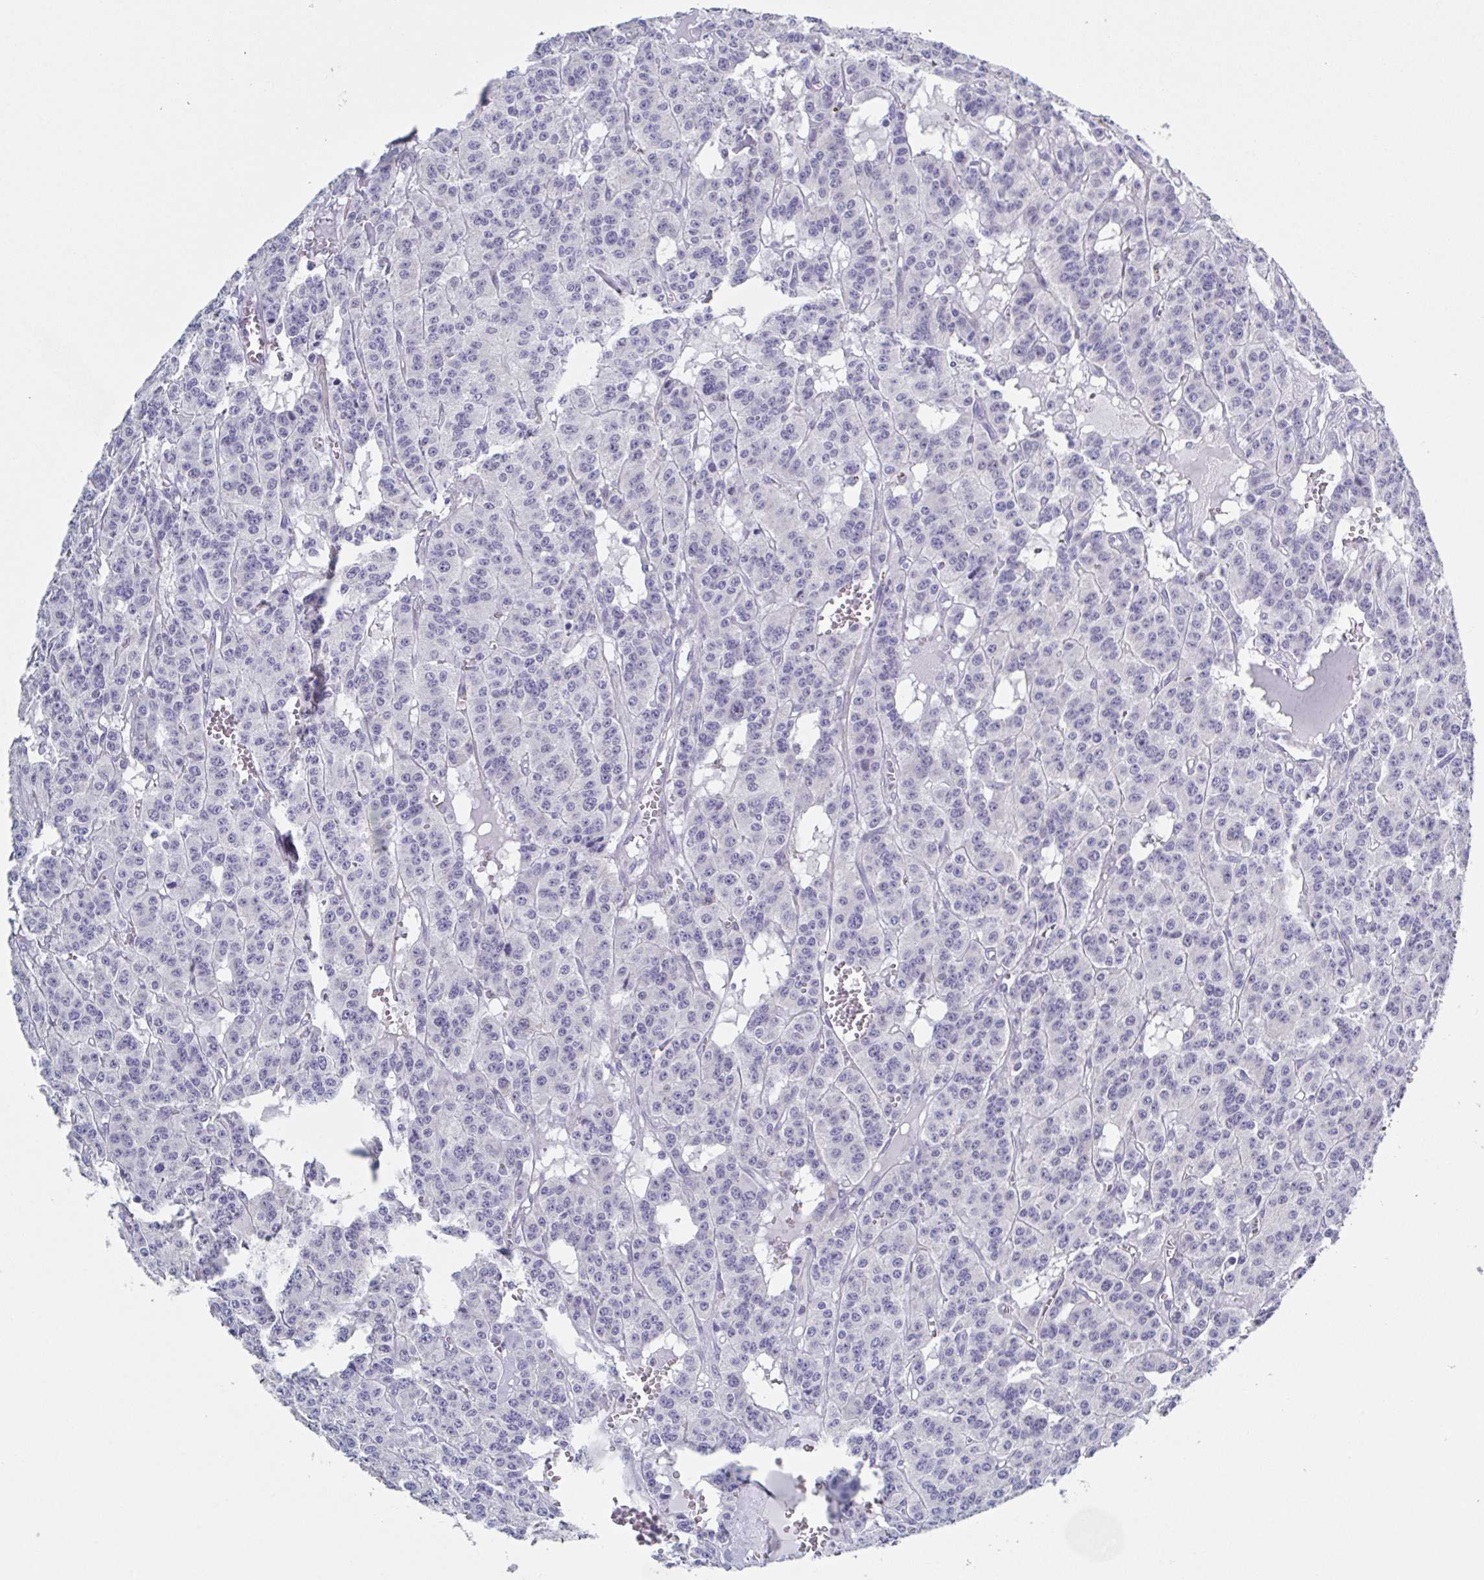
{"staining": {"intensity": "negative", "quantity": "none", "location": "none"}, "tissue": "carcinoid", "cell_type": "Tumor cells", "image_type": "cancer", "snomed": [{"axis": "morphology", "description": "Carcinoid, malignant, NOS"}, {"axis": "topography", "description": "Lung"}], "caption": "The photomicrograph demonstrates no significant staining in tumor cells of carcinoid.", "gene": "PBOV1", "patient": {"sex": "female", "age": 71}}